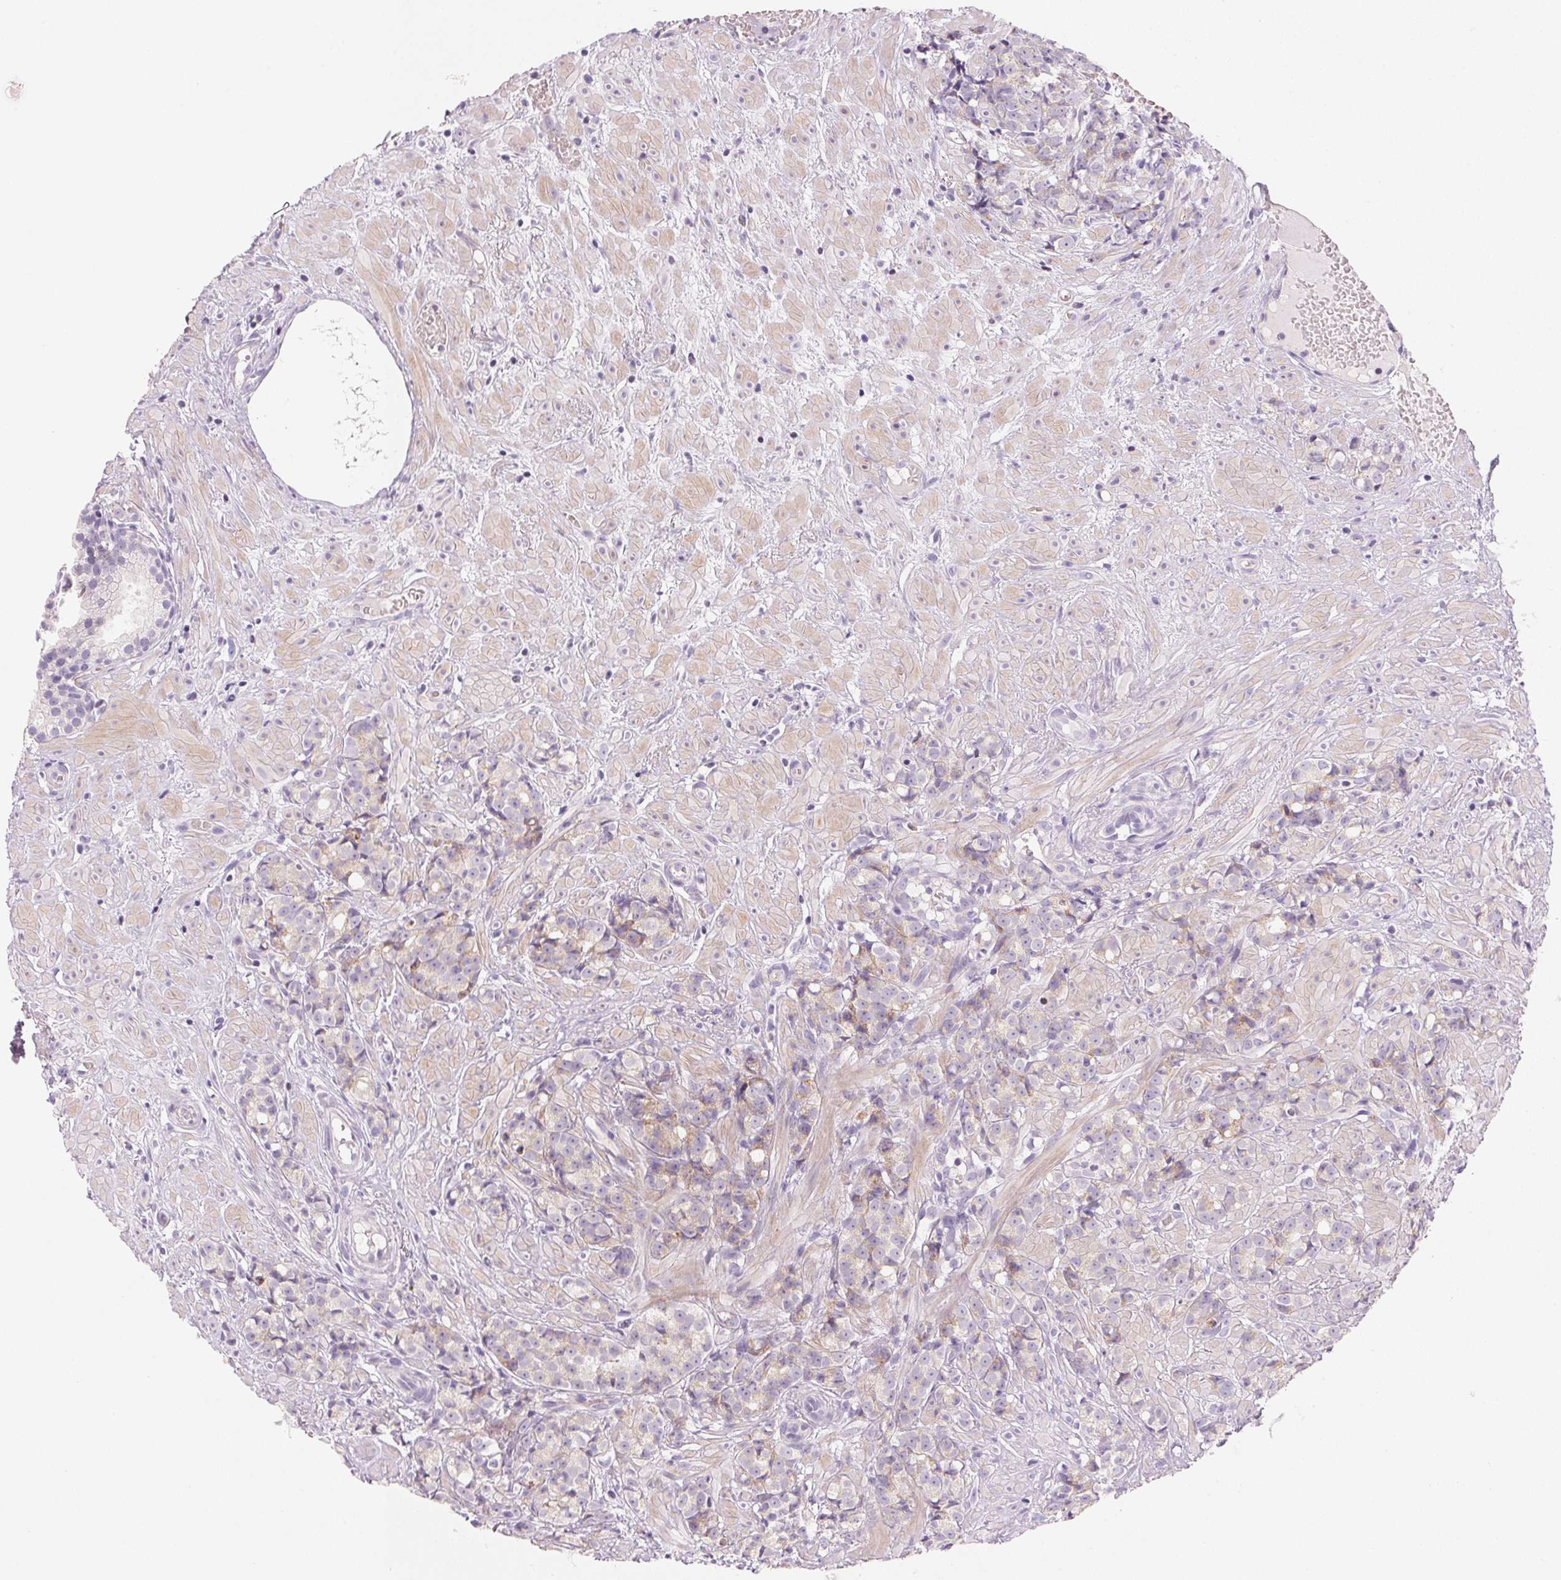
{"staining": {"intensity": "negative", "quantity": "none", "location": "none"}, "tissue": "prostate cancer", "cell_type": "Tumor cells", "image_type": "cancer", "snomed": [{"axis": "morphology", "description": "Adenocarcinoma, High grade"}, {"axis": "topography", "description": "Prostate"}], "caption": "A high-resolution photomicrograph shows immunohistochemistry staining of prostate cancer (adenocarcinoma (high-grade)), which exhibits no significant positivity in tumor cells.", "gene": "CYP11B1", "patient": {"sex": "male", "age": 81}}